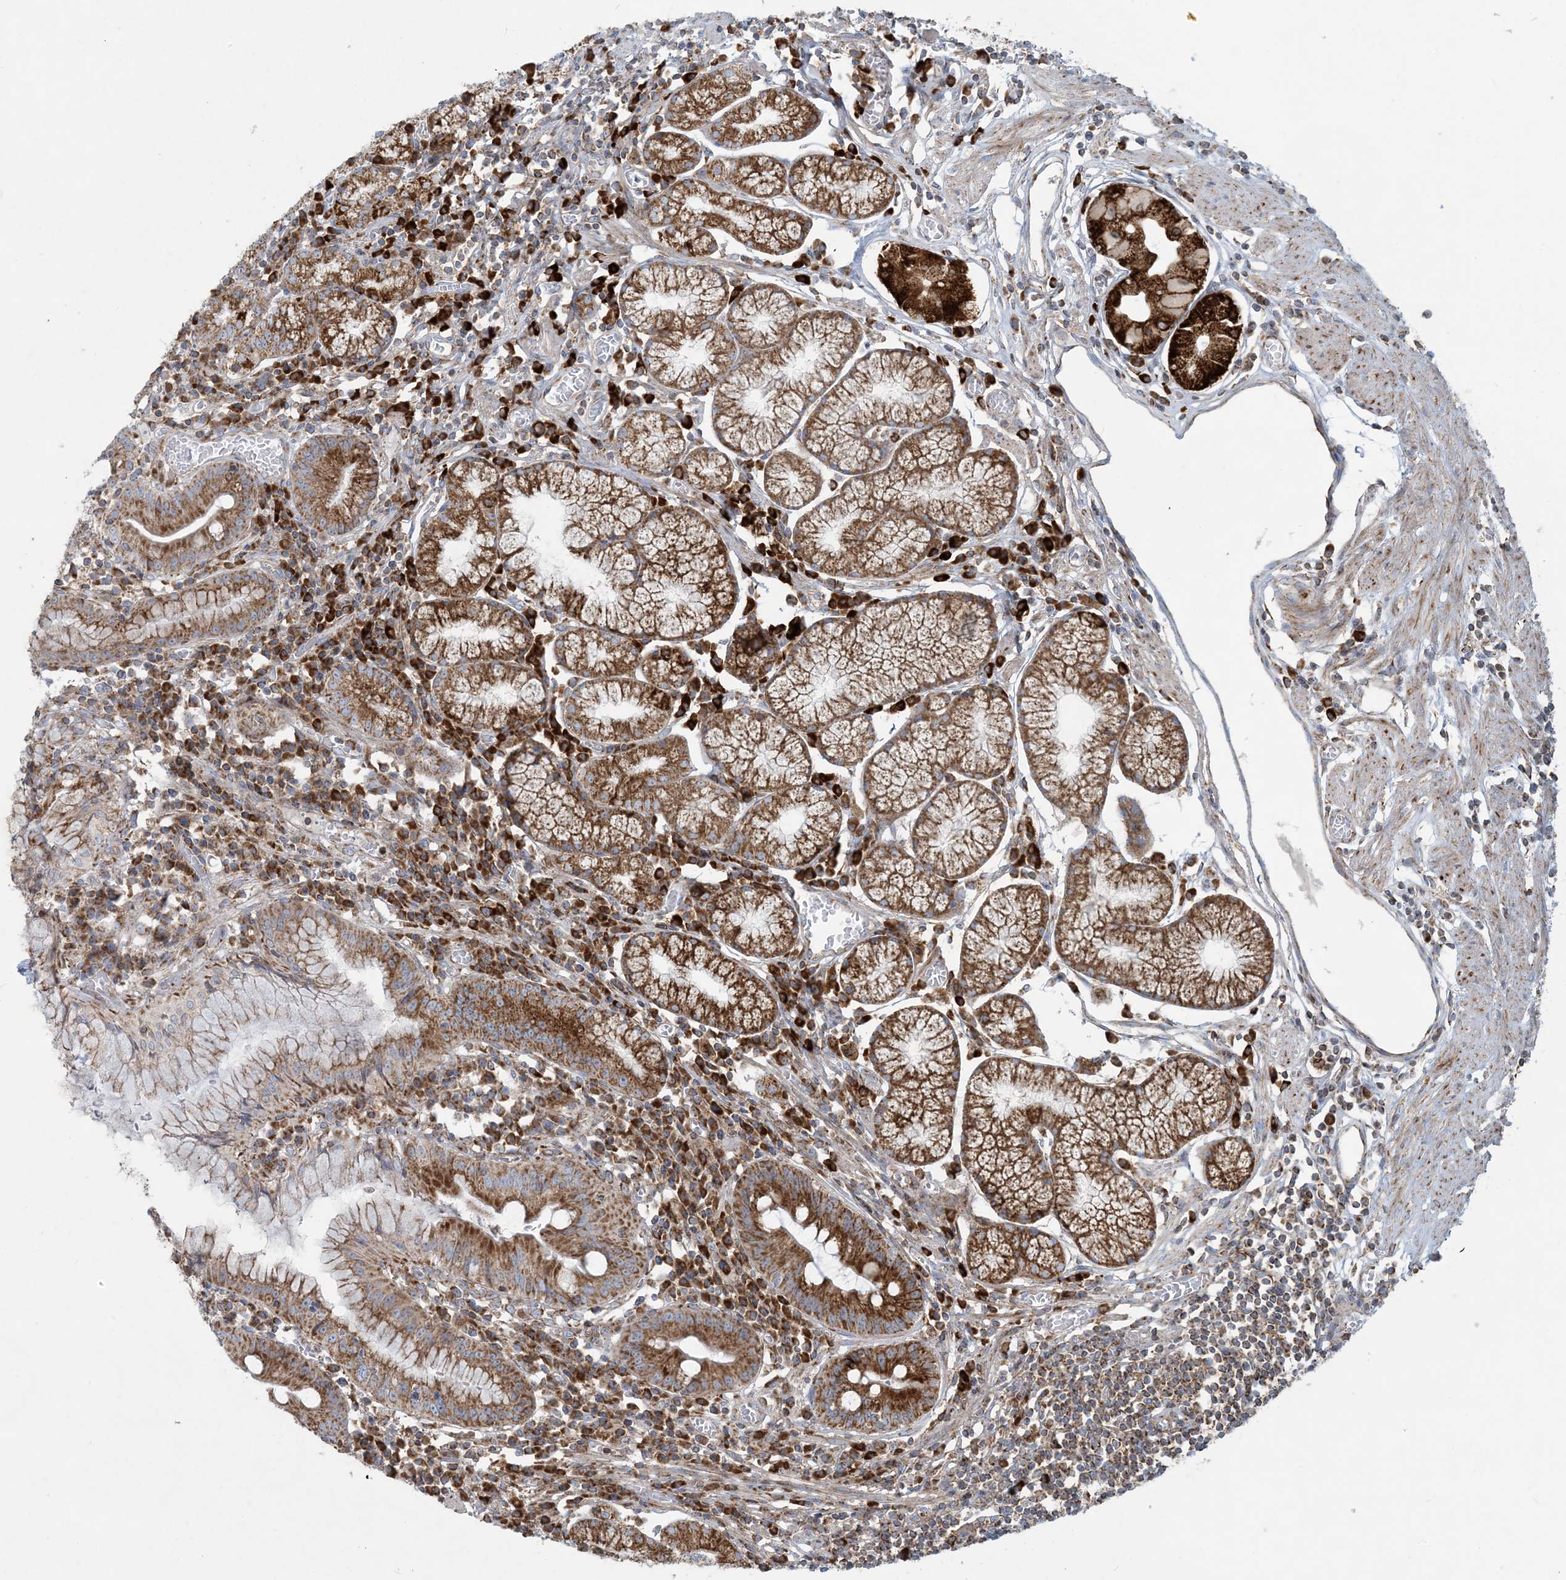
{"staining": {"intensity": "strong", "quantity": ">75%", "location": "cytoplasmic/membranous"}, "tissue": "stomach", "cell_type": "Glandular cells", "image_type": "normal", "snomed": [{"axis": "morphology", "description": "Normal tissue, NOS"}, {"axis": "topography", "description": "Stomach"}], "caption": "Glandular cells exhibit high levels of strong cytoplasmic/membranous staining in approximately >75% of cells in unremarkable human stomach.", "gene": "BEND4", "patient": {"sex": "male", "age": 55}}